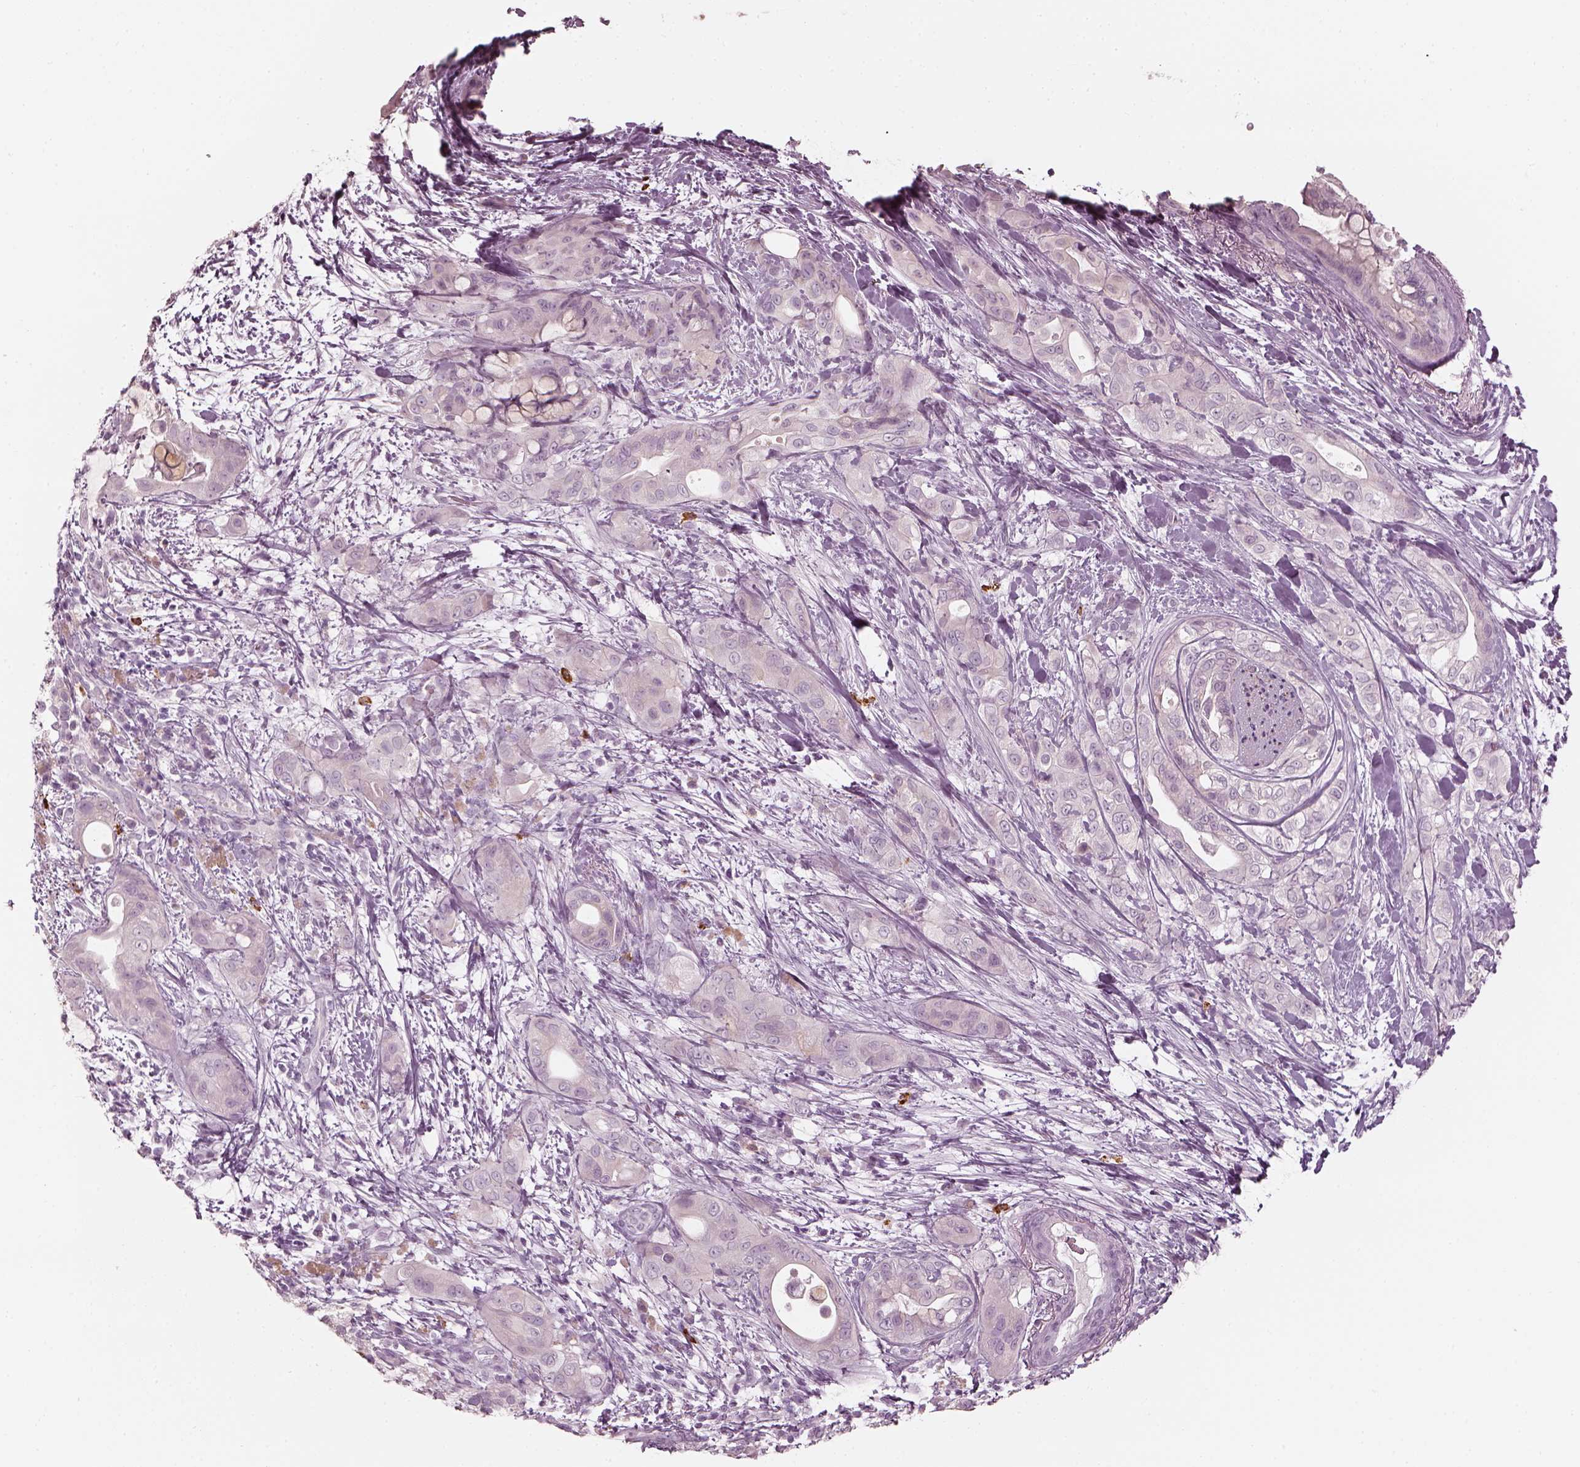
{"staining": {"intensity": "negative", "quantity": "none", "location": "none"}, "tissue": "pancreatic cancer", "cell_type": "Tumor cells", "image_type": "cancer", "snomed": [{"axis": "morphology", "description": "Adenocarcinoma, NOS"}, {"axis": "topography", "description": "Pancreas"}], "caption": "DAB immunohistochemical staining of pancreatic adenocarcinoma demonstrates no significant staining in tumor cells.", "gene": "CNTN1", "patient": {"sex": "male", "age": 71}}